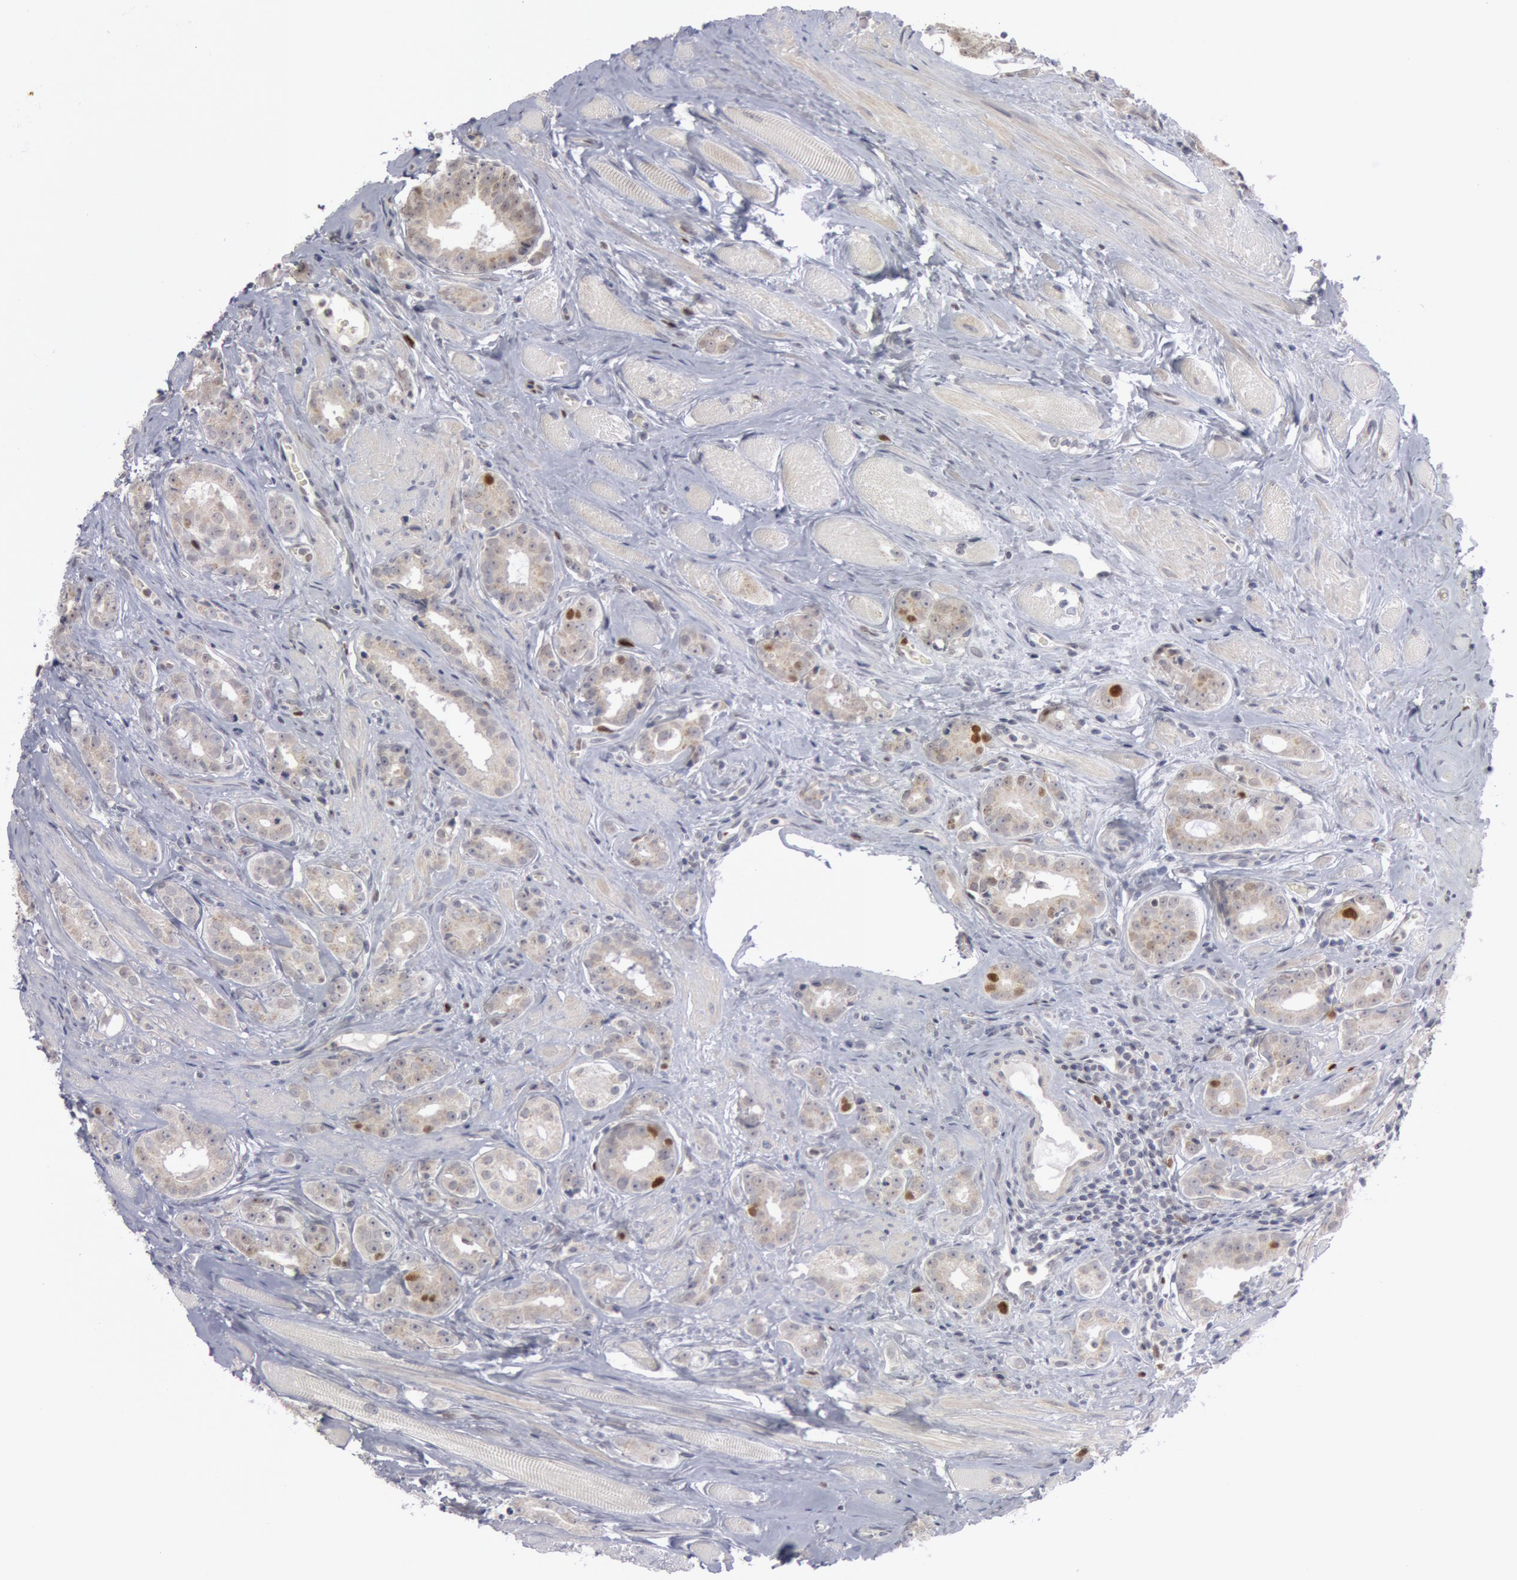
{"staining": {"intensity": "weak", "quantity": "25%-75%", "location": "nuclear"}, "tissue": "prostate cancer", "cell_type": "Tumor cells", "image_type": "cancer", "snomed": [{"axis": "morphology", "description": "Adenocarcinoma, Medium grade"}, {"axis": "topography", "description": "Prostate"}], "caption": "Protein staining displays weak nuclear positivity in approximately 25%-75% of tumor cells in prostate medium-grade adenocarcinoma.", "gene": "WDHD1", "patient": {"sex": "male", "age": 53}}